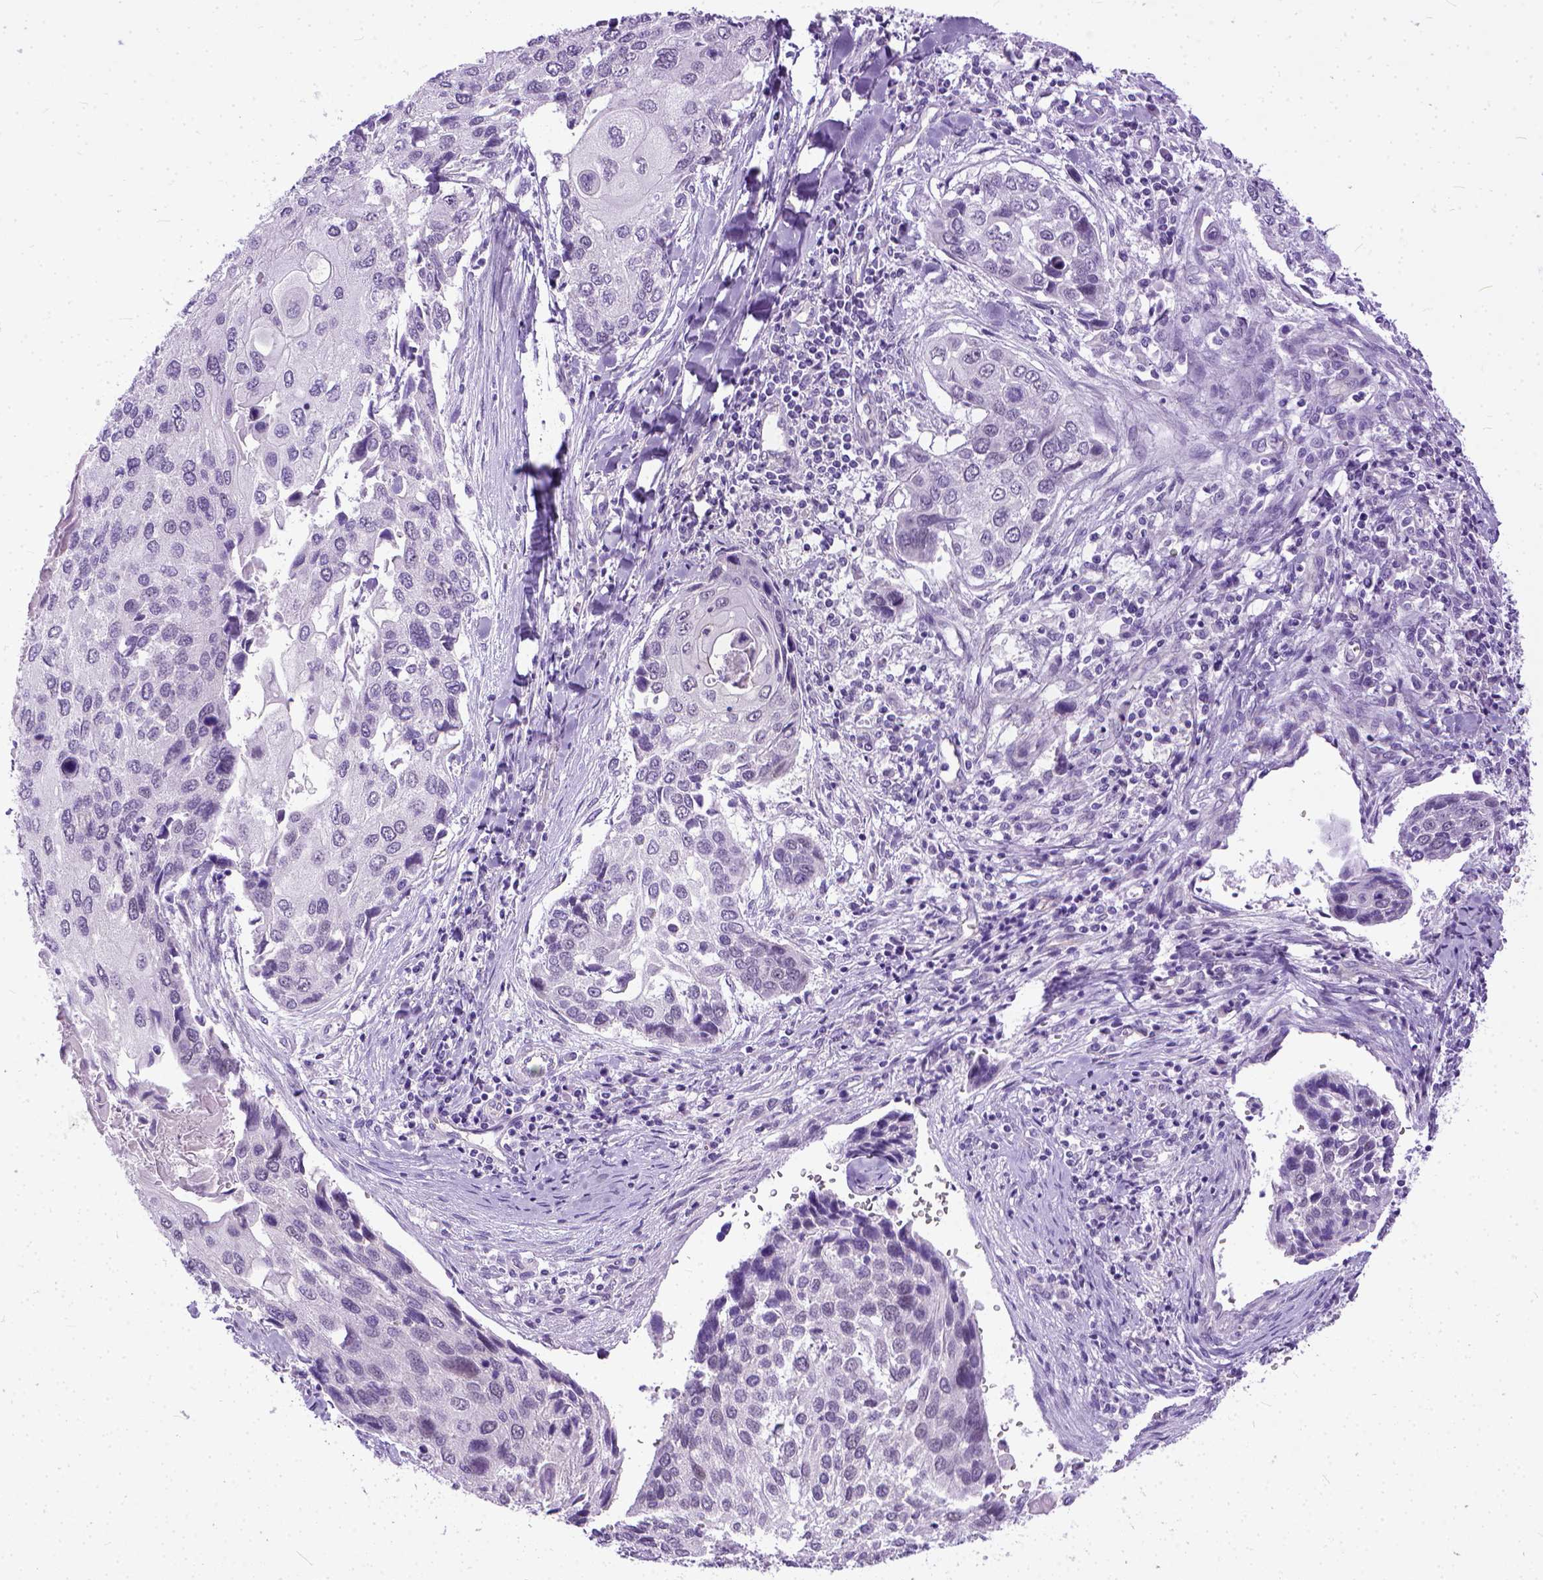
{"staining": {"intensity": "negative", "quantity": "none", "location": "none"}, "tissue": "lung cancer", "cell_type": "Tumor cells", "image_type": "cancer", "snomed": [{"axis": "morphology", "description": "Squamous cell carcinoma, NOS"}, {"axis": "morphology", "description": "Squamous cell carcinoma, metastatic, NOS"}, {"axis": "topography", "description": "Lung"}], "caption": "Immunohistochemistry micrograph of lung cancer stained for a protein (brown), which displays no staining in tumor cells.", "gene": "ADGRF1", "patient": {"sex": "male", "age": 63}}